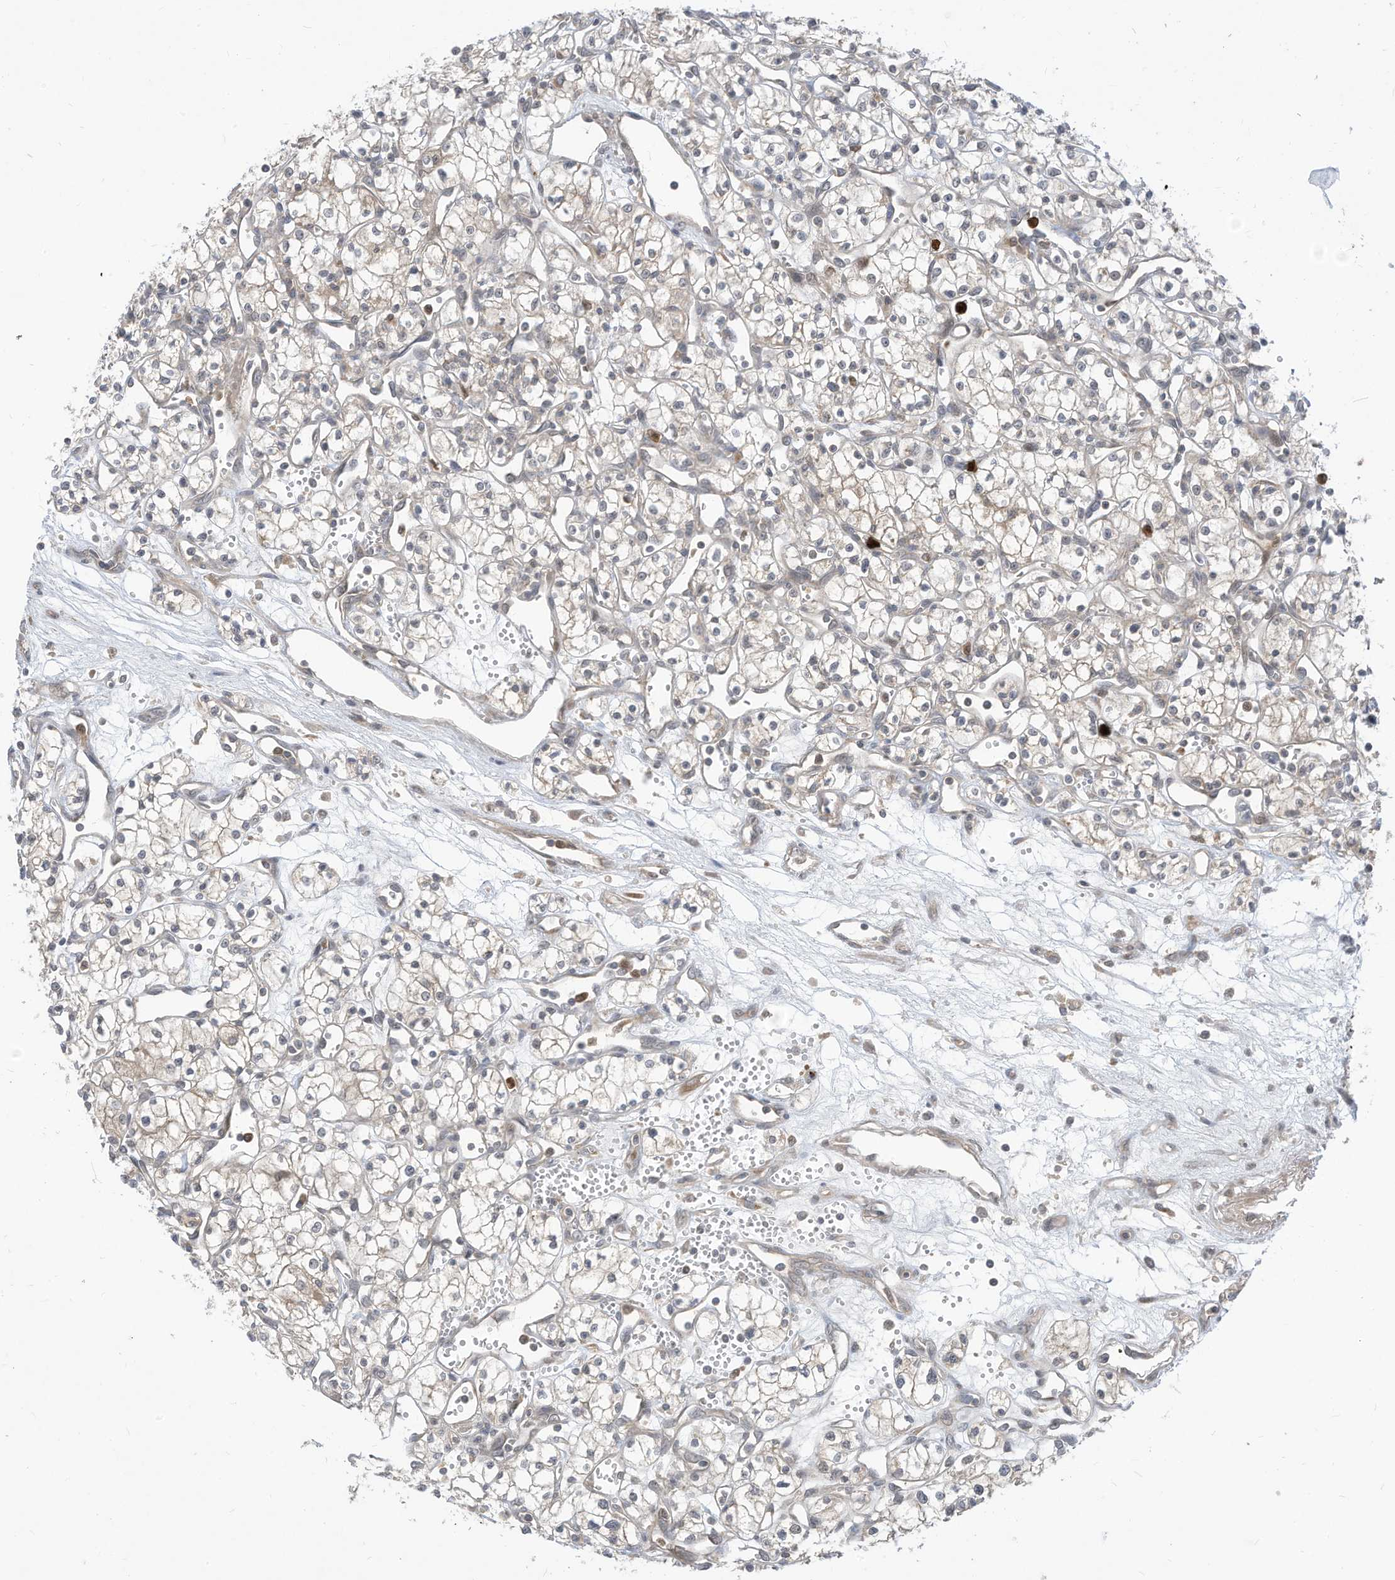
{"staining": {"intensity": "negative", "quantity": "none", "location": "none"}, "tissue": "renal cancer", "cell_type": "Tumor cells", "image_type": "cancer", "snomed": [{"axis": "morphology", "description": "Adenocarcinoma, NOS"}, {"axis": "topography", "description": "Kidney"}], "caption": "An image of human adenocarcinoma (renal) is negative for staining in tumor cells.", "gene": "CNKSR1", "patient": {"sex": "male", "age": 59}}